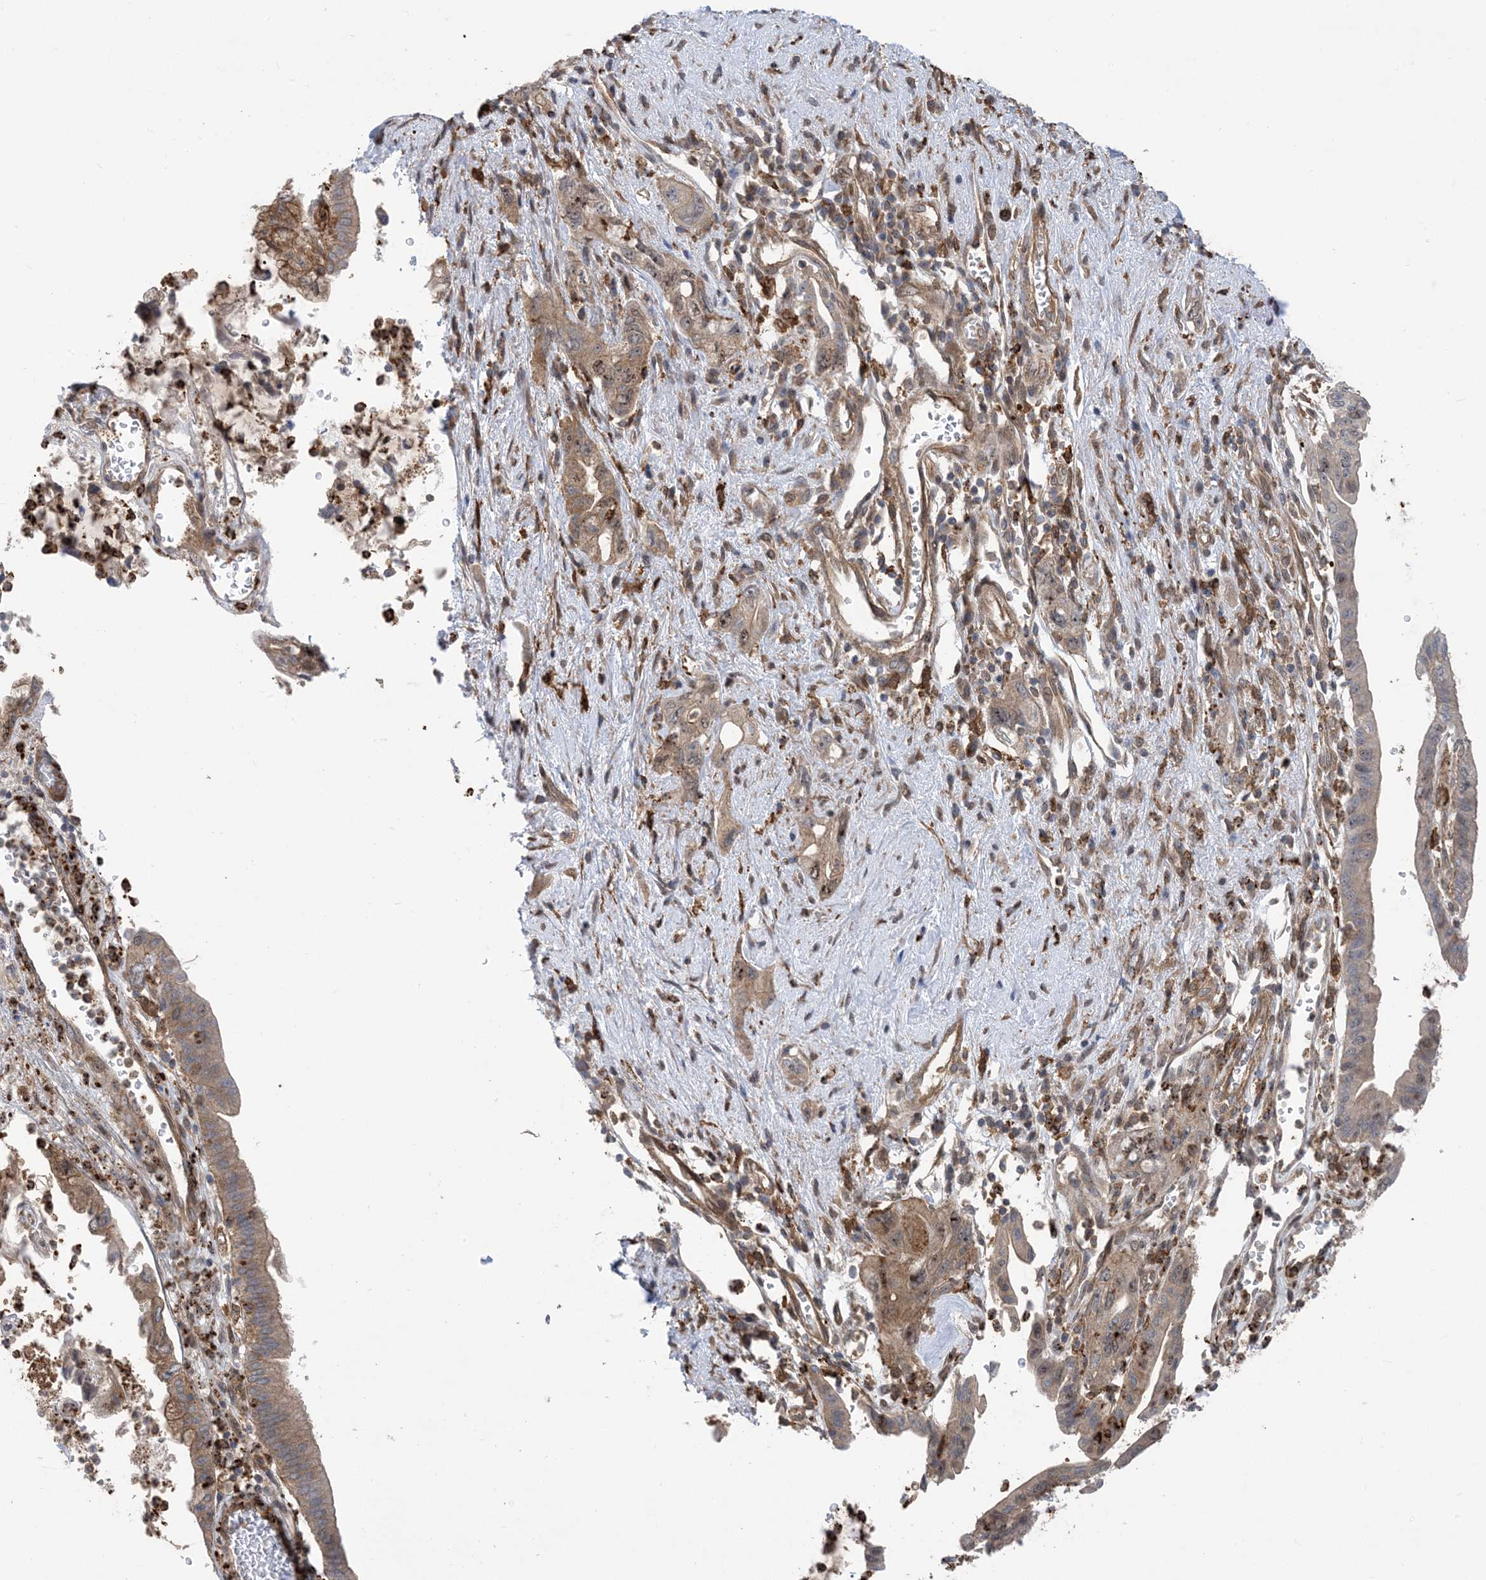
{"staining": {"intensity": "weak", "quantity": "25%-75%", "location": "cytoplasmic/membranous"}, "tissue": "pancreatic cancer", "cell_type": "Tumor cells", "image_type": "cancer", "snomed": [{"axis": "morphology", "description": "Adenocarcinoma, NOS"}, {"axis": "topography", "description": "Pancreas"}], "caption": "Adenocarcinoma (pancreatic) stained for a protein reveals weak cytoplasmic/membranous positivity in tumor cells. The staining was performed using DAB (3,3'-diaminobenzidine), with brown indicating positive protein expression. Nuclei are stained blue with hematoxylin.", "gene": "HS1BP3", "patient": {"sex": "female", "age": 73}}